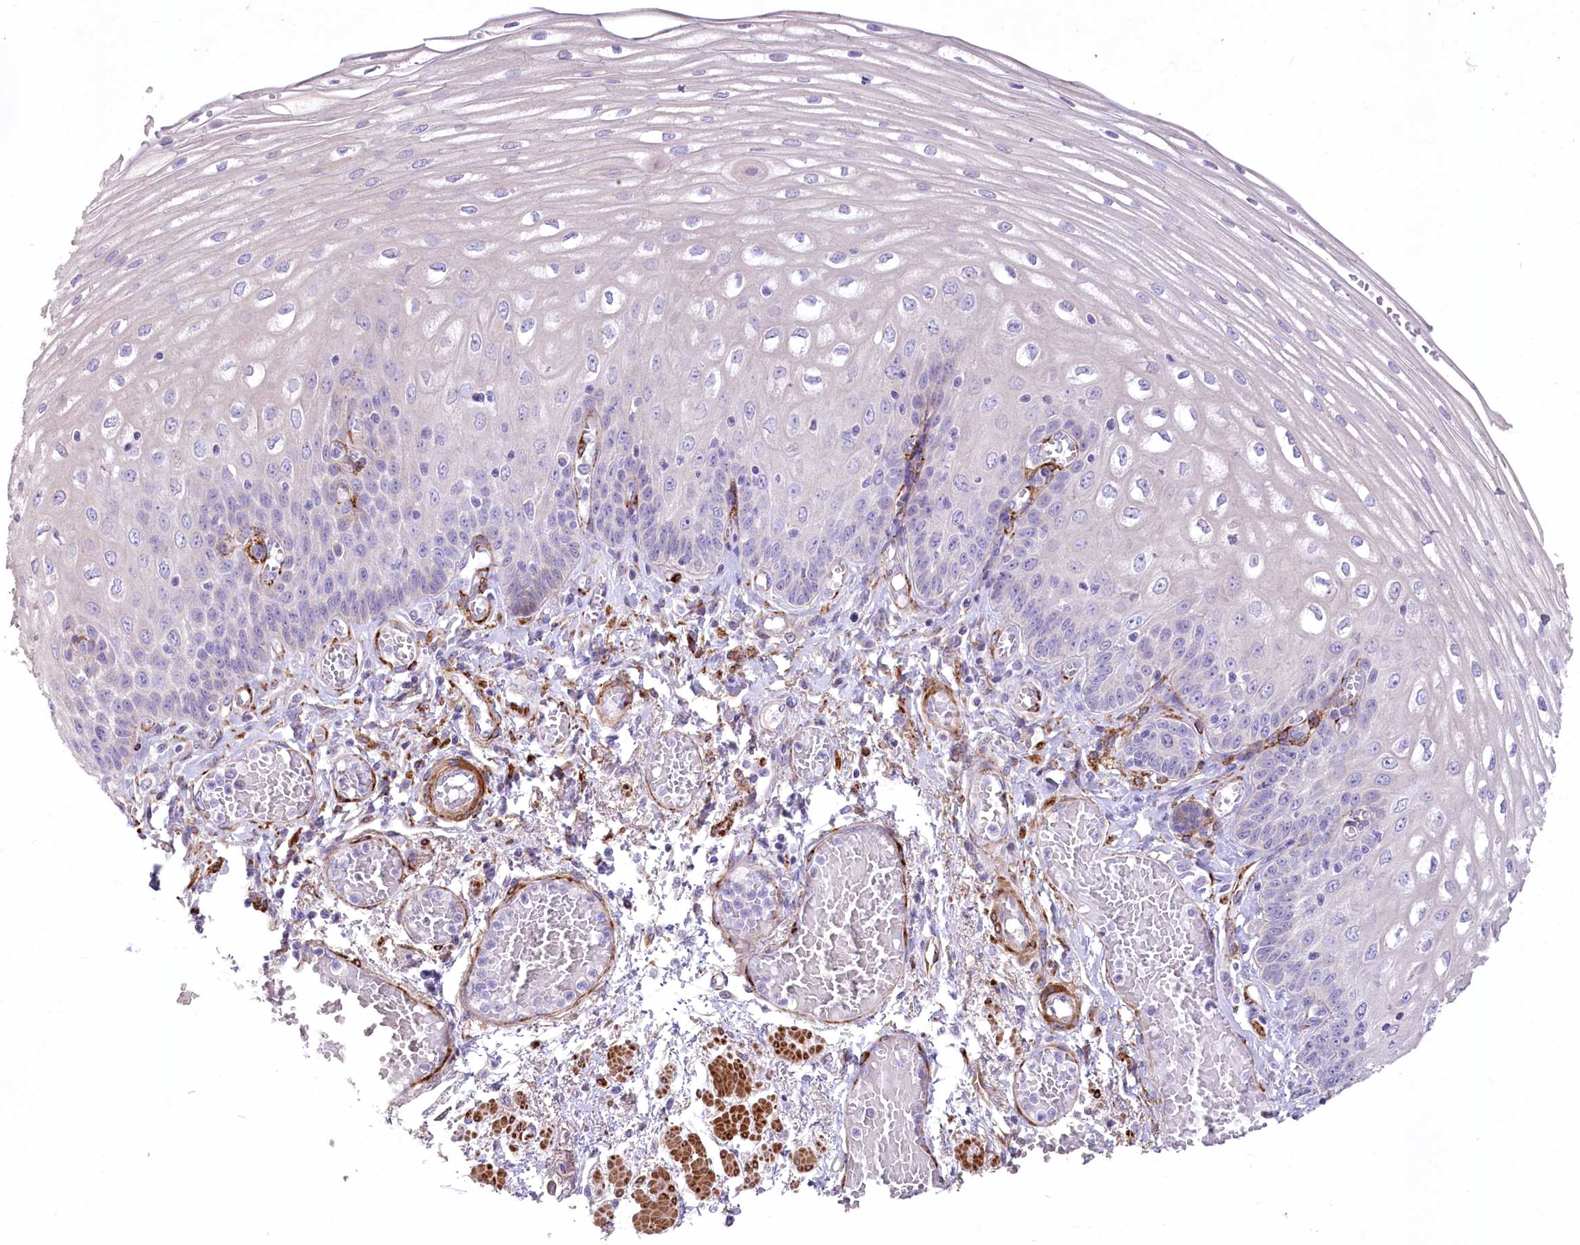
{"staining": {"intensity": "negative", "quantity": "none", "location": "none"}, "tissue": "esophagus", "cell_type": "Squamous epithelial cells", "image_type": "normal", "snomed": [{"axis": "morphology", "description": "Normal tissue, NOS"}, {"axis": "topography", "description": "Esophagus"}], "caption": "This is an IHC photomicrograph of benign human esophagus. There is no expression in squamous epithelial cells.", "gene": "ANGPTL3", "patient": {"sex": "male", "age": 81}}